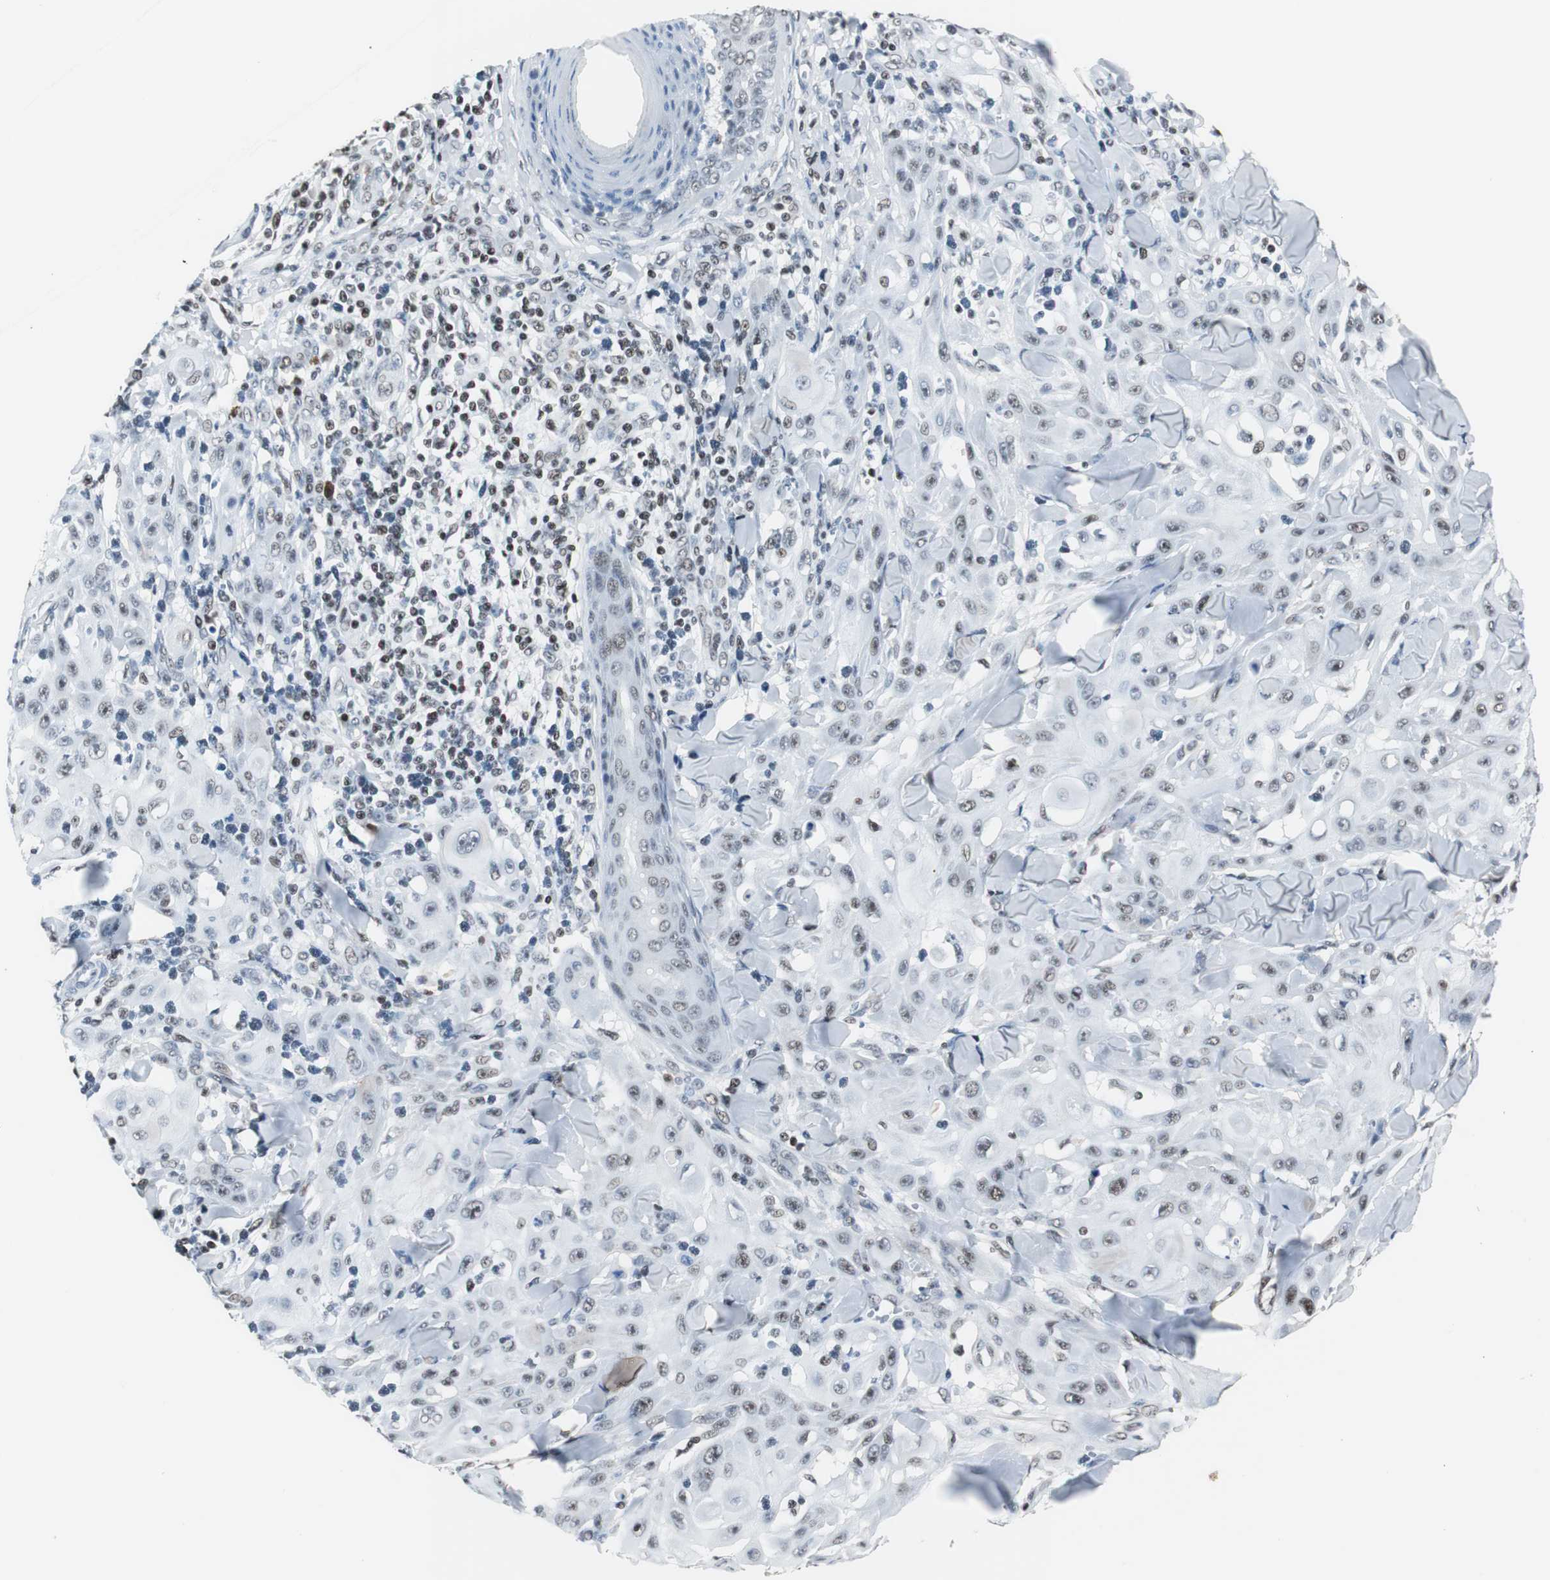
{"staining": {"intensity": "negative", "quantity": "none", "location": "none"}, "tissue": "skin cancer", "cell_type": "Tumor cells", "image_type": "cancer", "snomed": [{"axis": "morphology", "description": "Squamous cell carcinoma, NOS"}, {"axis": "topography", "description": "Skin"}], "caption": "This is an immunohistochemistry (IHC) image of skin squamous cell carcinoma. There is no staining in tumor cells.", "gene": "RAD9A", "patient": {"sex": "male", "age": 24}}